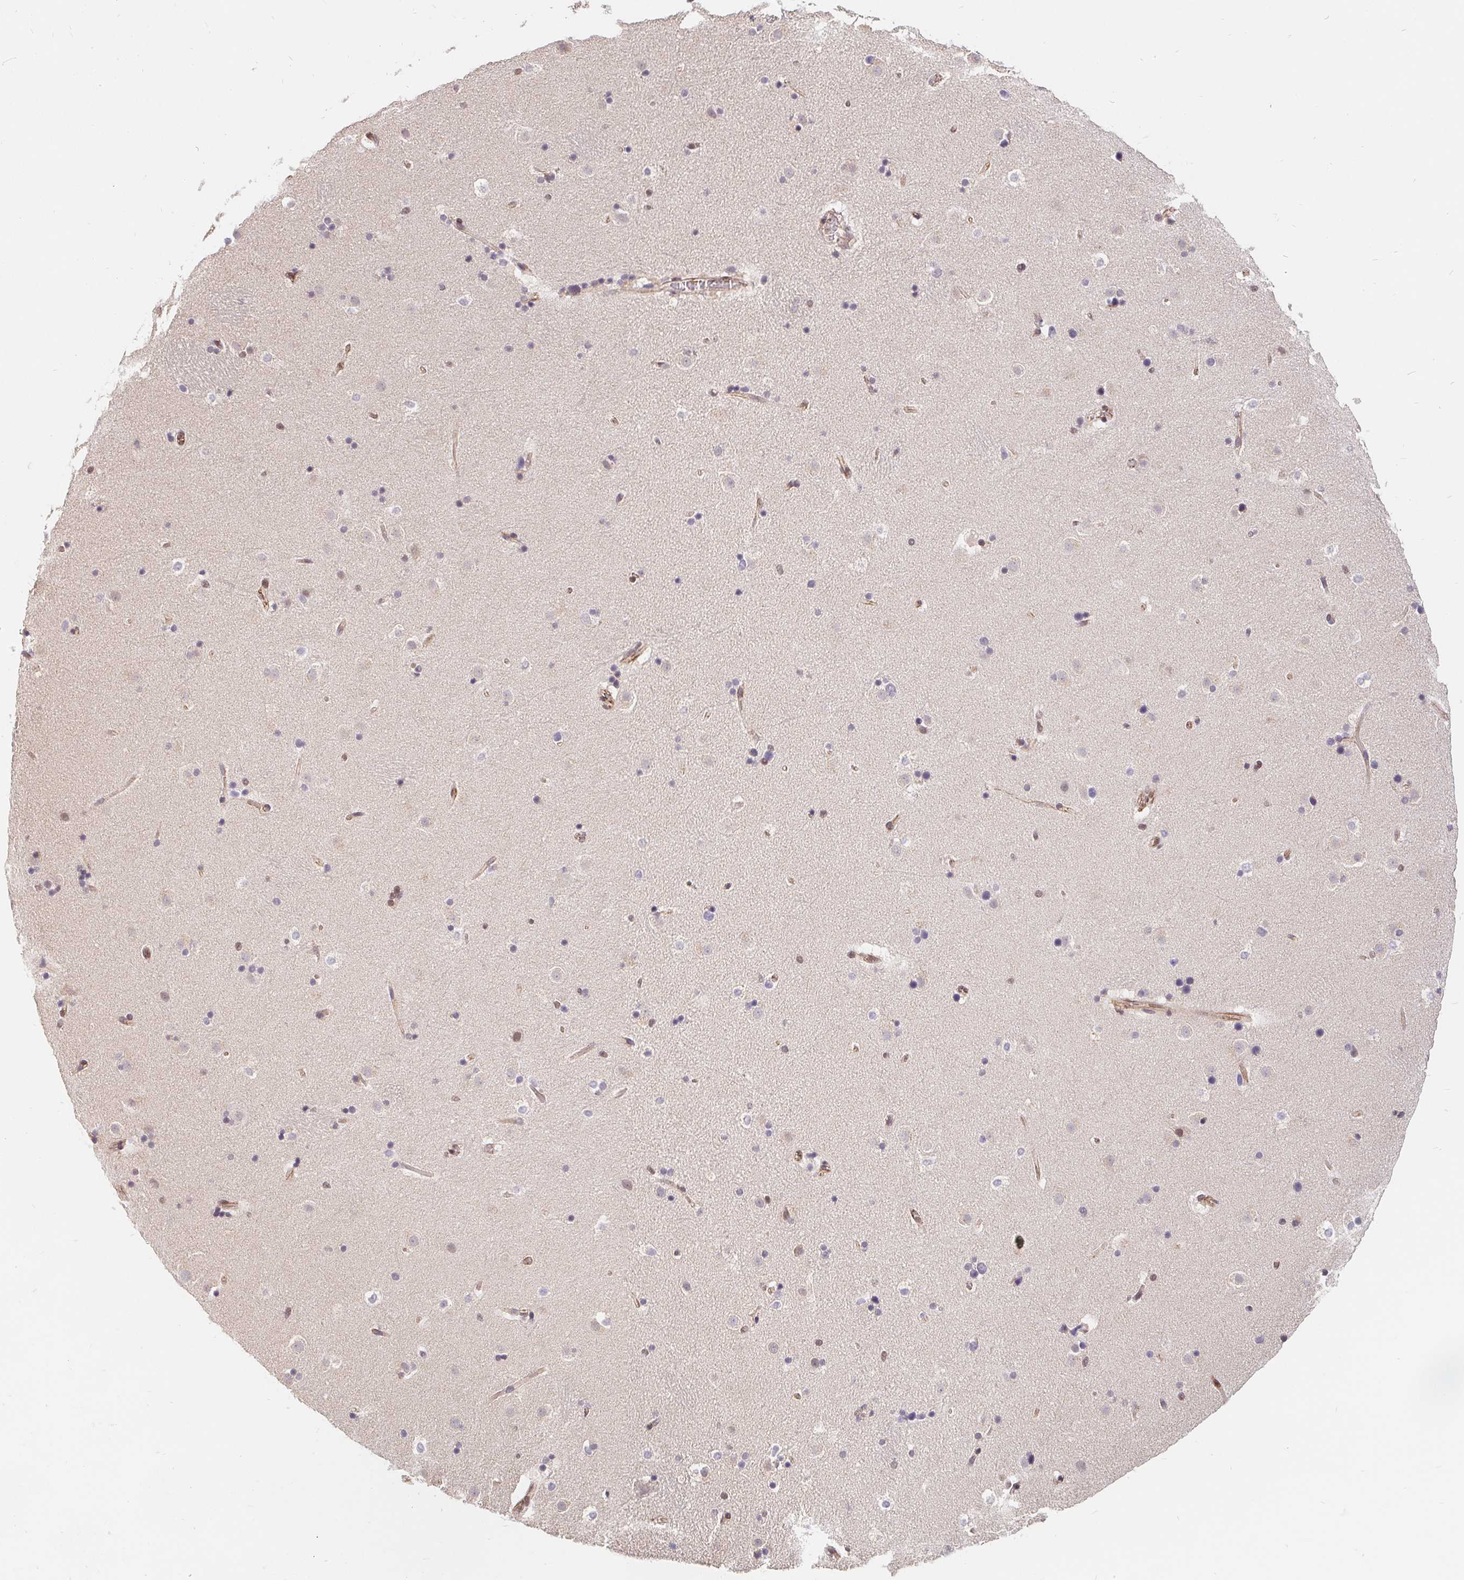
{"staining": {"intensity": "weak", "quantity": "<25%", "location": "nuclear"}, "tissue": "caudate", "cell_type": "Glial cells", "image_type": "normal", "snomed": [{"axis": "morphology", "description": "Normal tissue, NOS"}, {"axis": "topography", "description": "Lateral ventricle wall"}], "caption": "Histopathology image shows no protein staining in glial cells of benign caudate.", "gene": "POU2F1", "patient": {"sex": "male", "age": 37}}